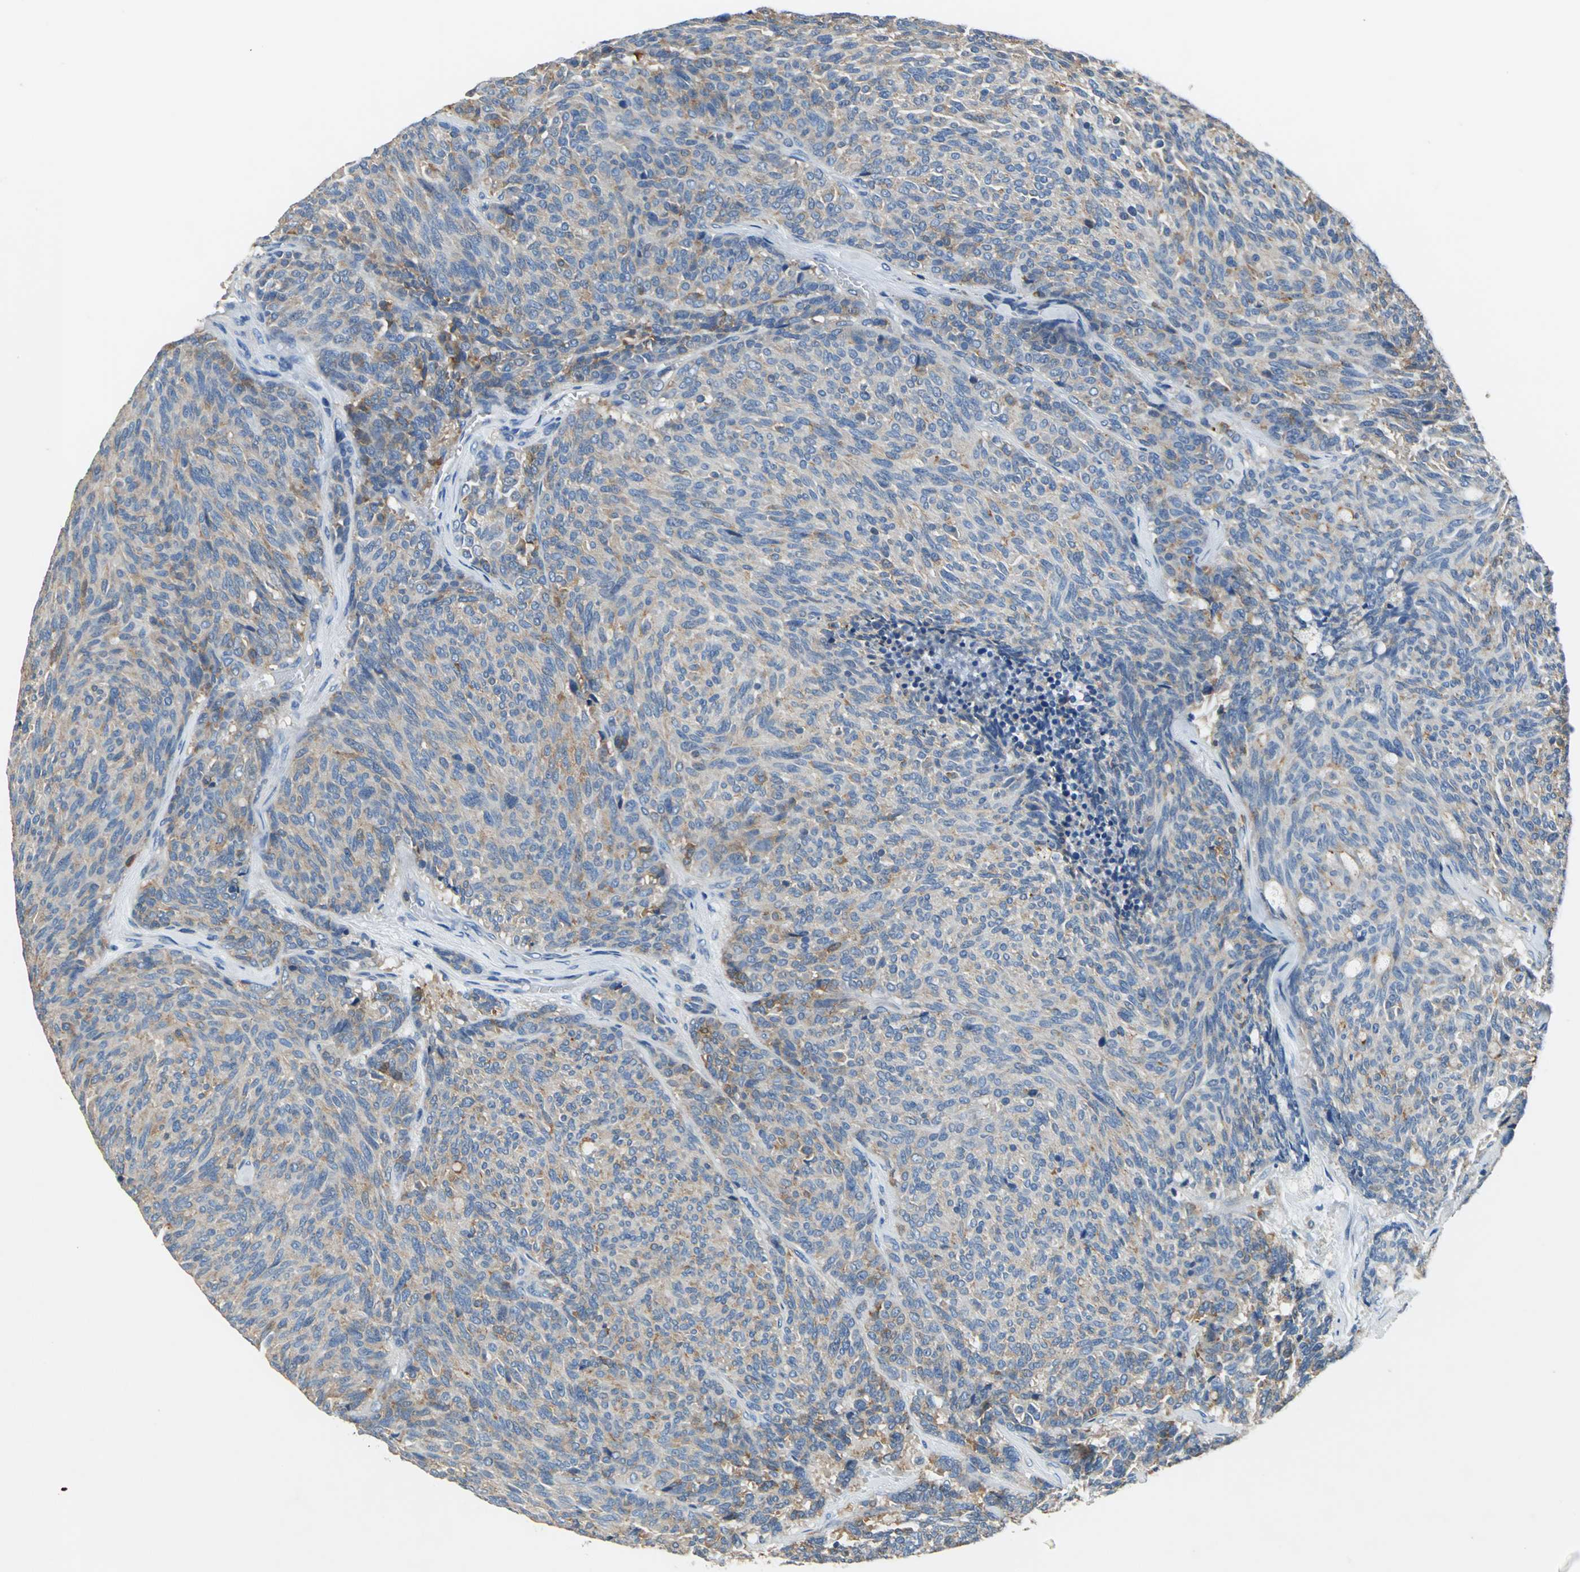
{"staining": {"intensity": "weak", "quantity": "25%-75%", "location": "cytoplasmic/membranous"}, "tissue": "carcinoid", "cell_type": "Tumor cells", "image_type": "cancer", "snomed": [{"axis": "morphology", "description": "Carcinoid, malignant, NOS"}, {"axis": "topography", "description": "Pancreas"}], "caption": "Immunohistochemistry (IHC) photomicrograph of carcinoid stained for a protein (brown), which demonstrates low levels of weak cytoplasmic/membranous expression in approximately 25%-75% of tumor cells.", "gene": "PRKCA", "patient": {"sex": "female", "age": 54}}